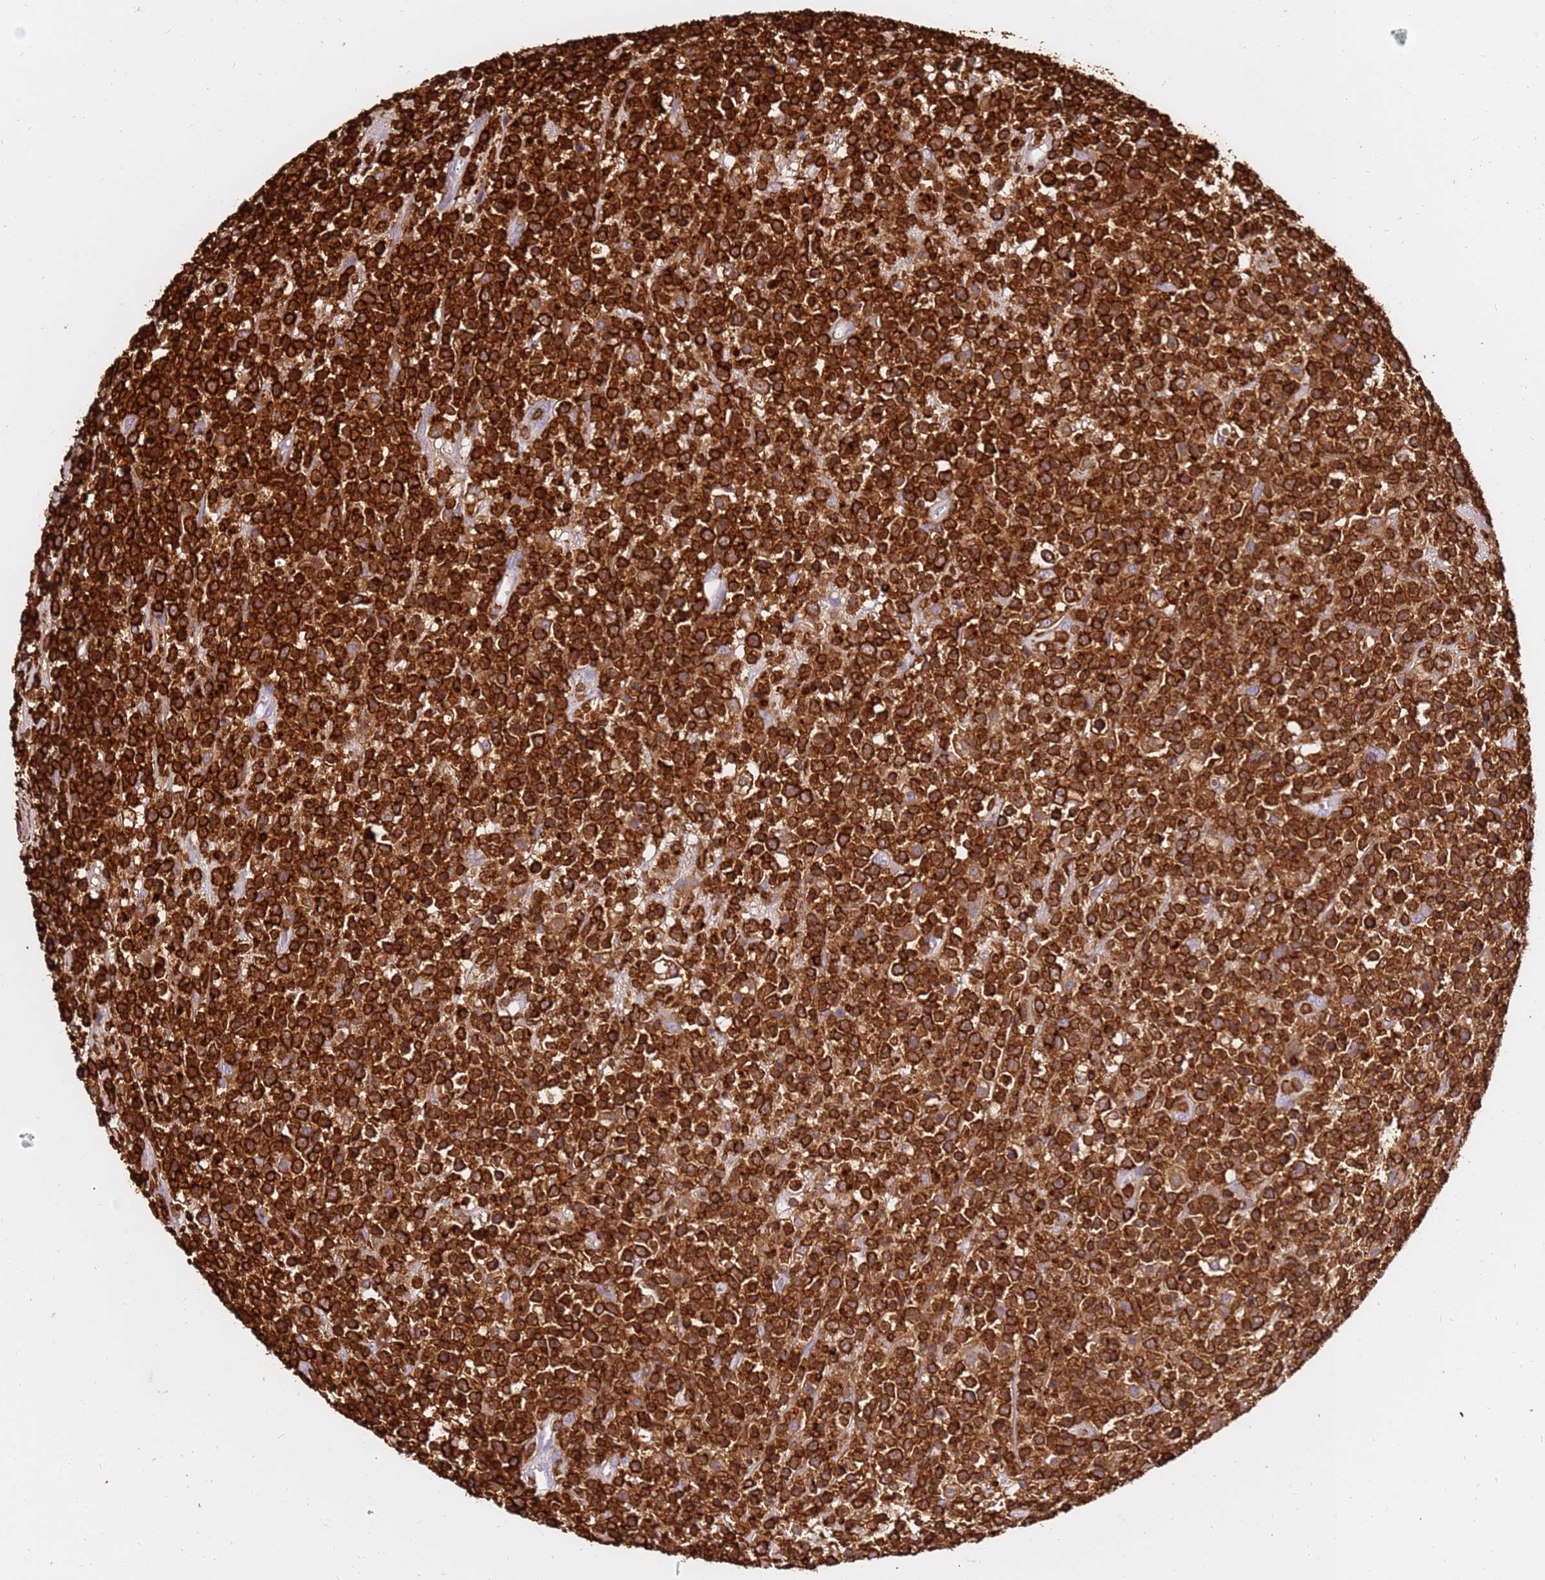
{"staining": {"intensity": "strong", "quantity": ">75%", "location": "cytoplasmic/membranous"}, "tissue": "lymphoma", "cell_type": "Tumor cells", "image_type": "cancer", "snomed": [{"axis": "morphology", "description": "Malignant lymphoma, non-Hodgkin's type, High grade"}, {"axis": "topography", "description": "Colon"}], "caption": "Protein analysis of malignant lymphoma, non-Hodgkin's type (high-grade) tissue reveals strong cytoplasmic/membranous positivity in about >75% of tumor cells. Using DAB (brown) and hematoxylin (blue) stains, captured at high magnification using brightfield microscopy.", "gene": "CORO1A", "patient": {"sex": "female", "age": 53}}